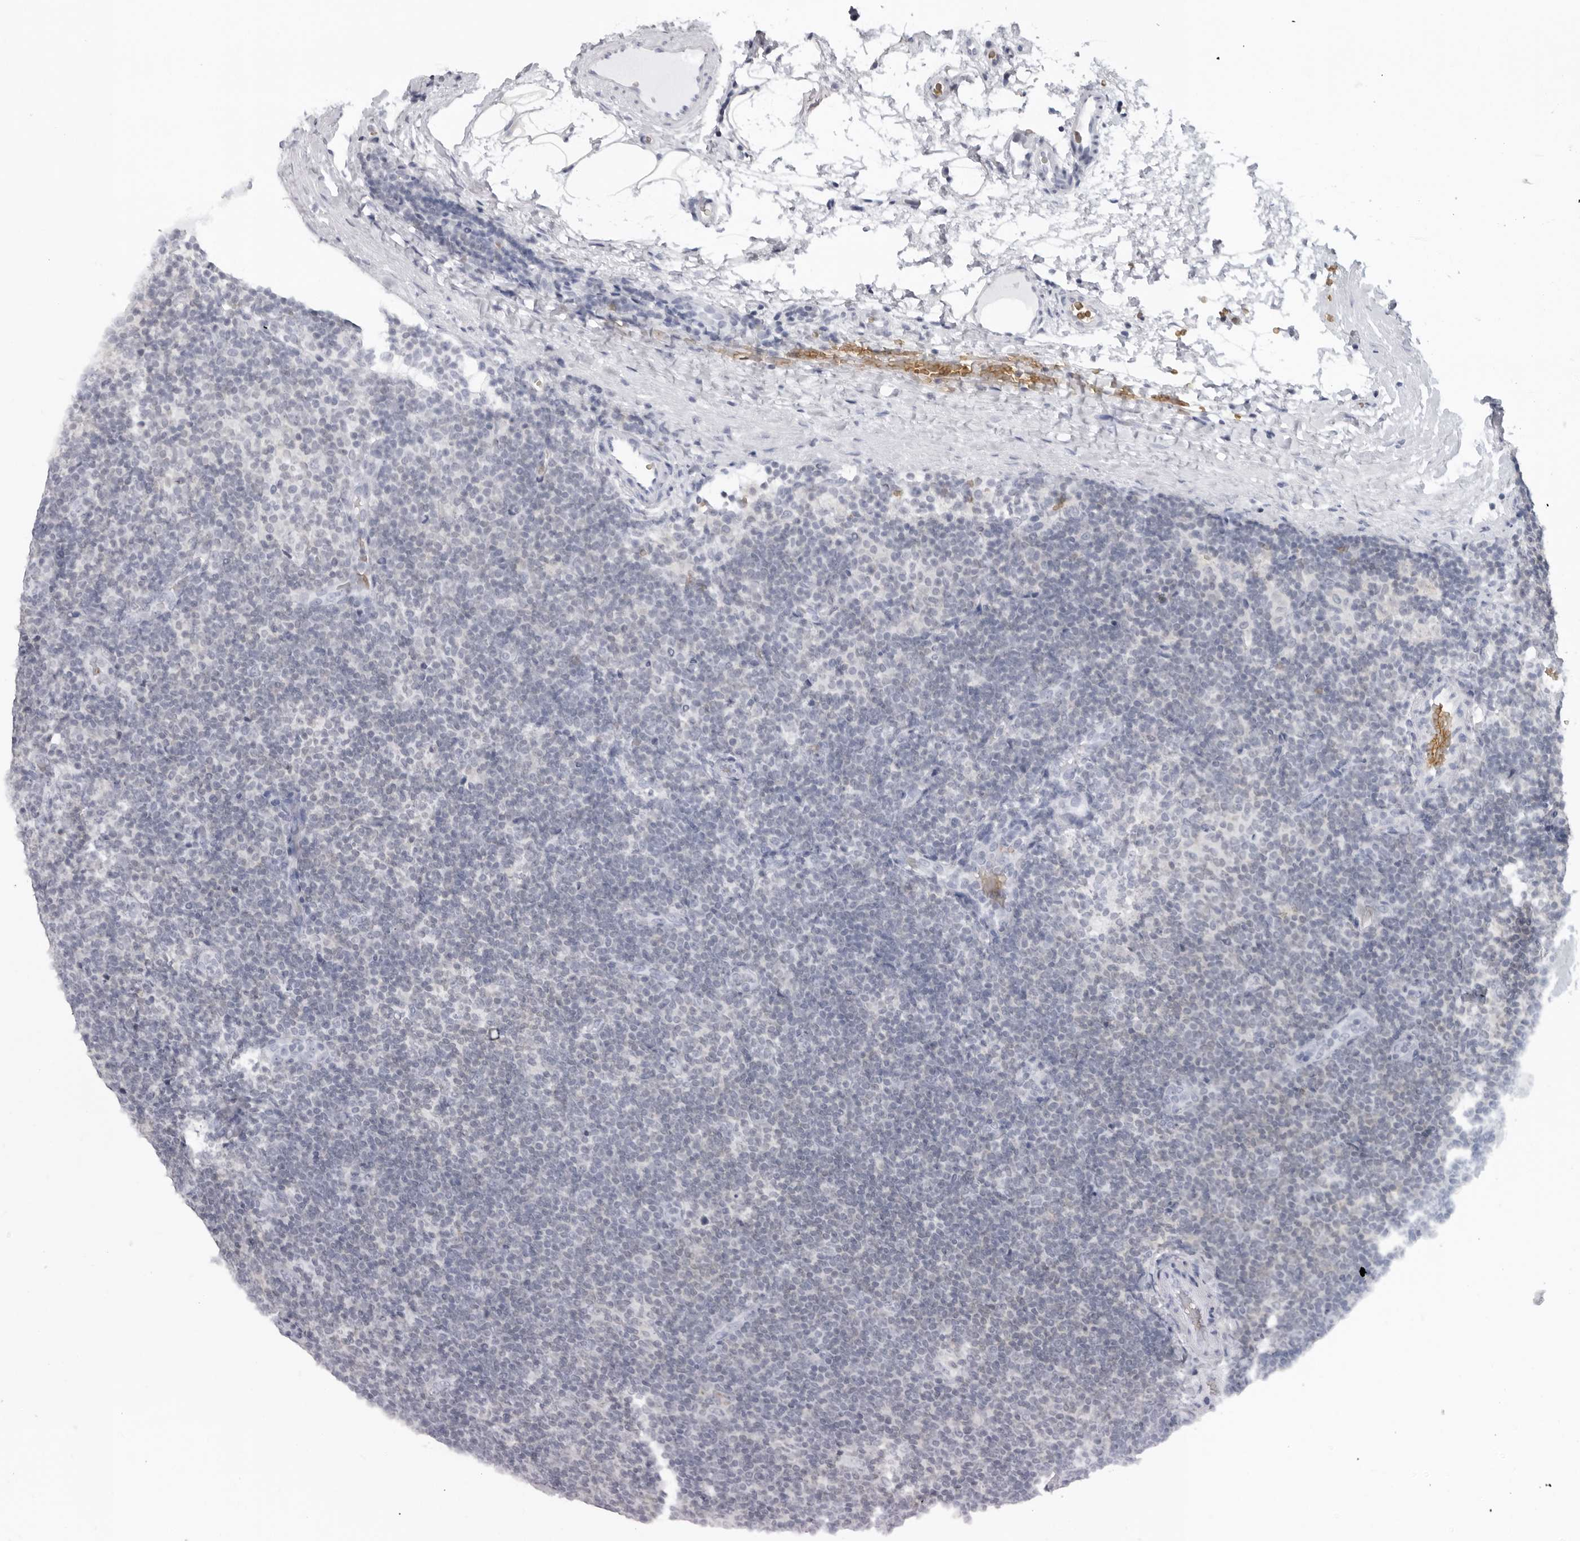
{"staining": {"intensity": "negative", "quantity": "none", "location": "none"}, "tissue": "lymphoma", "cell_type": "Tumor cells", "image_type": "cancer", "snomed": [{"axis": "morphology", "description": "Hodgkin's disease, NOS"}, {"axis": "topography", "description": "Lymph node"}], "caption": "DAB (3,3'-diaminobenzidine) immunohistochemical staining of human lymphoma demonstrates no significant expression in tumor cells.", "gene": "EPB41", "patient": {"sex": "female", "age": 57}}